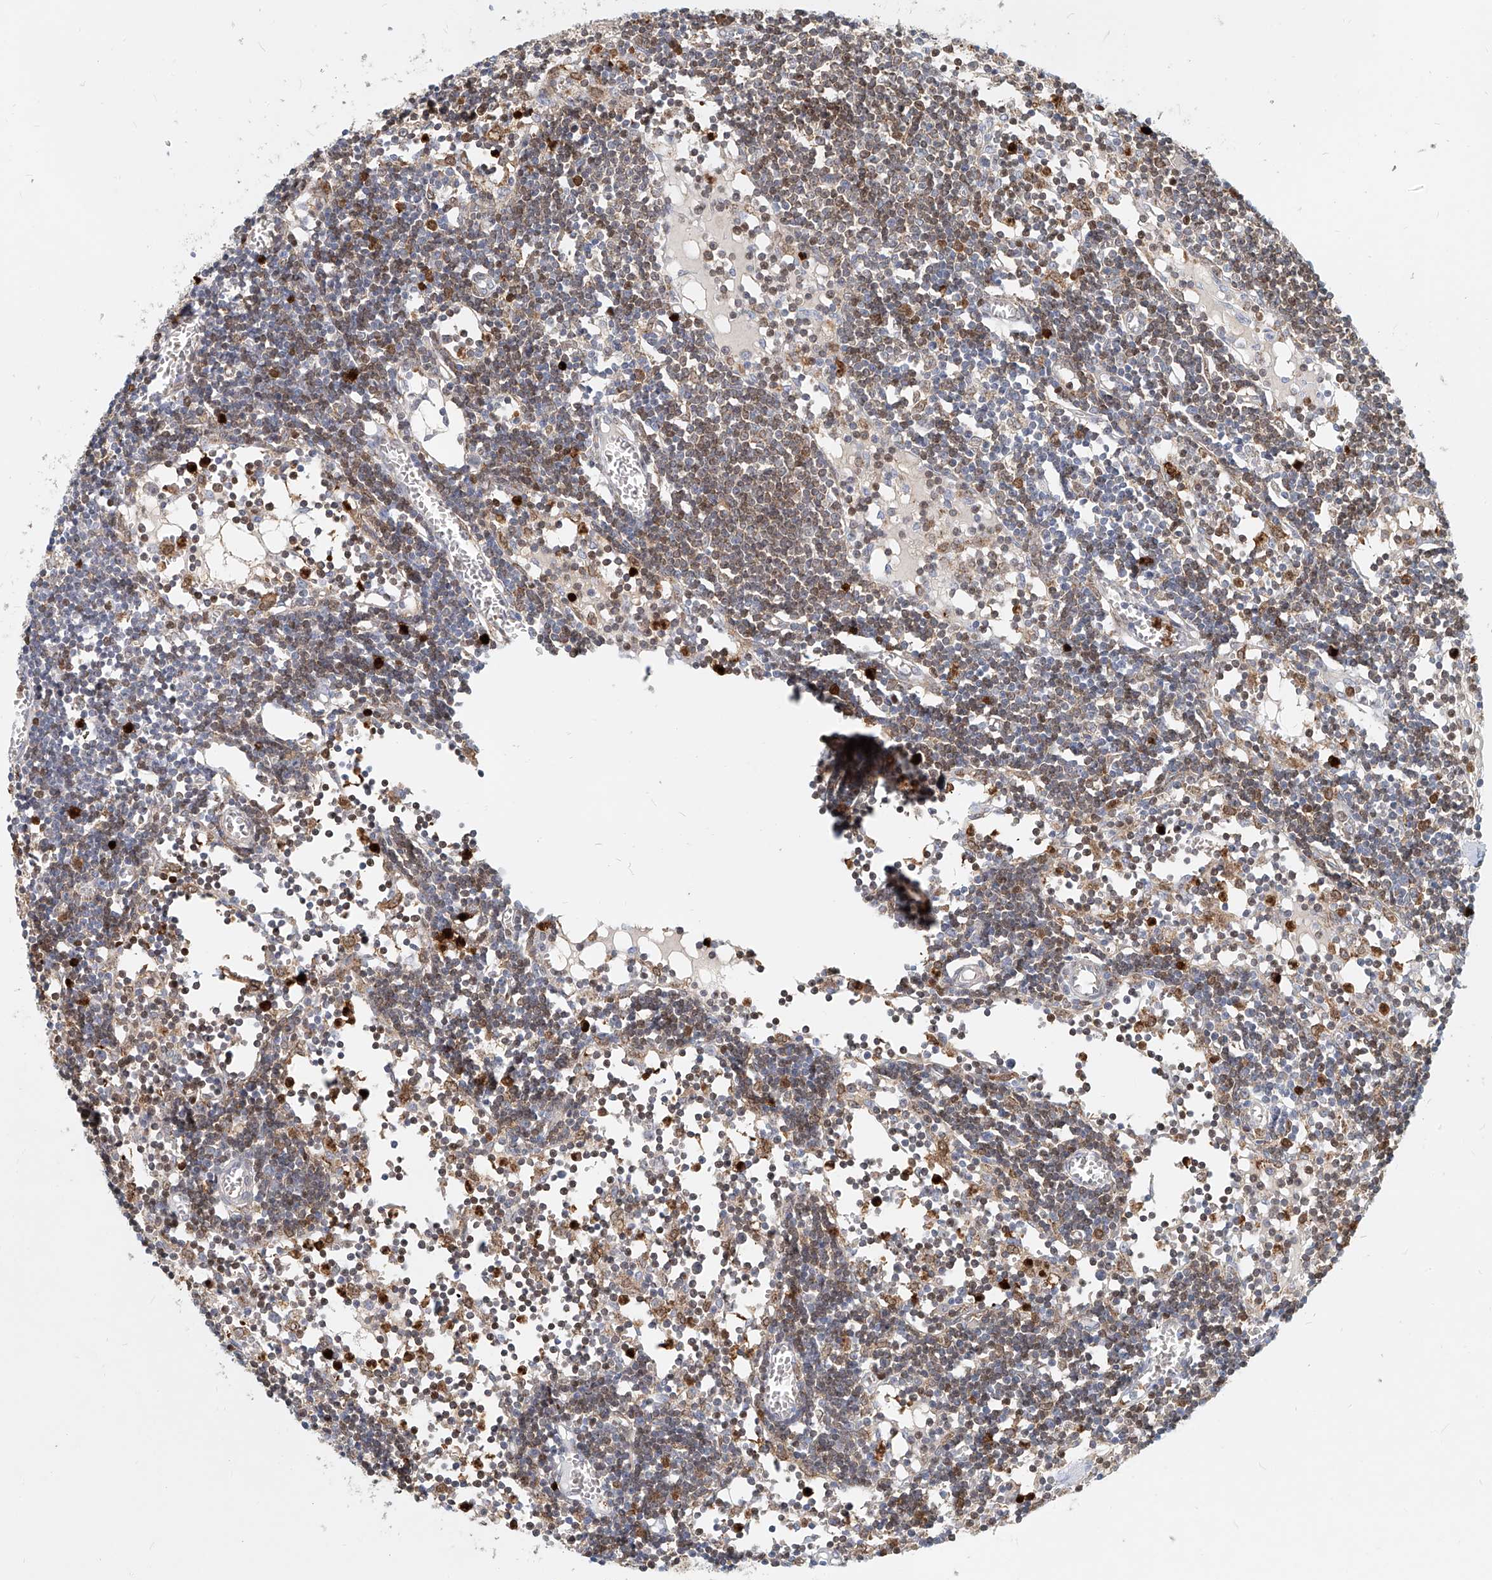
{"staining": {"intensity": "negative", "quantity": "none", "location": "none"}, "tissue": "lymph node", "cell_type": "Germinal center cells", "image_type": "normal", "snomed": [{"axis": "morphology", "description": "Normal tissue, NOS"}, {"axis": "topography", "description": "Lymph node"}], "caption": "This is a histopathology image of IHC staining of normal lymph node, which shows no expression in germinal center cells.", "gene": "PTPRA", "patient": {"sex": "female", "age": 11}}